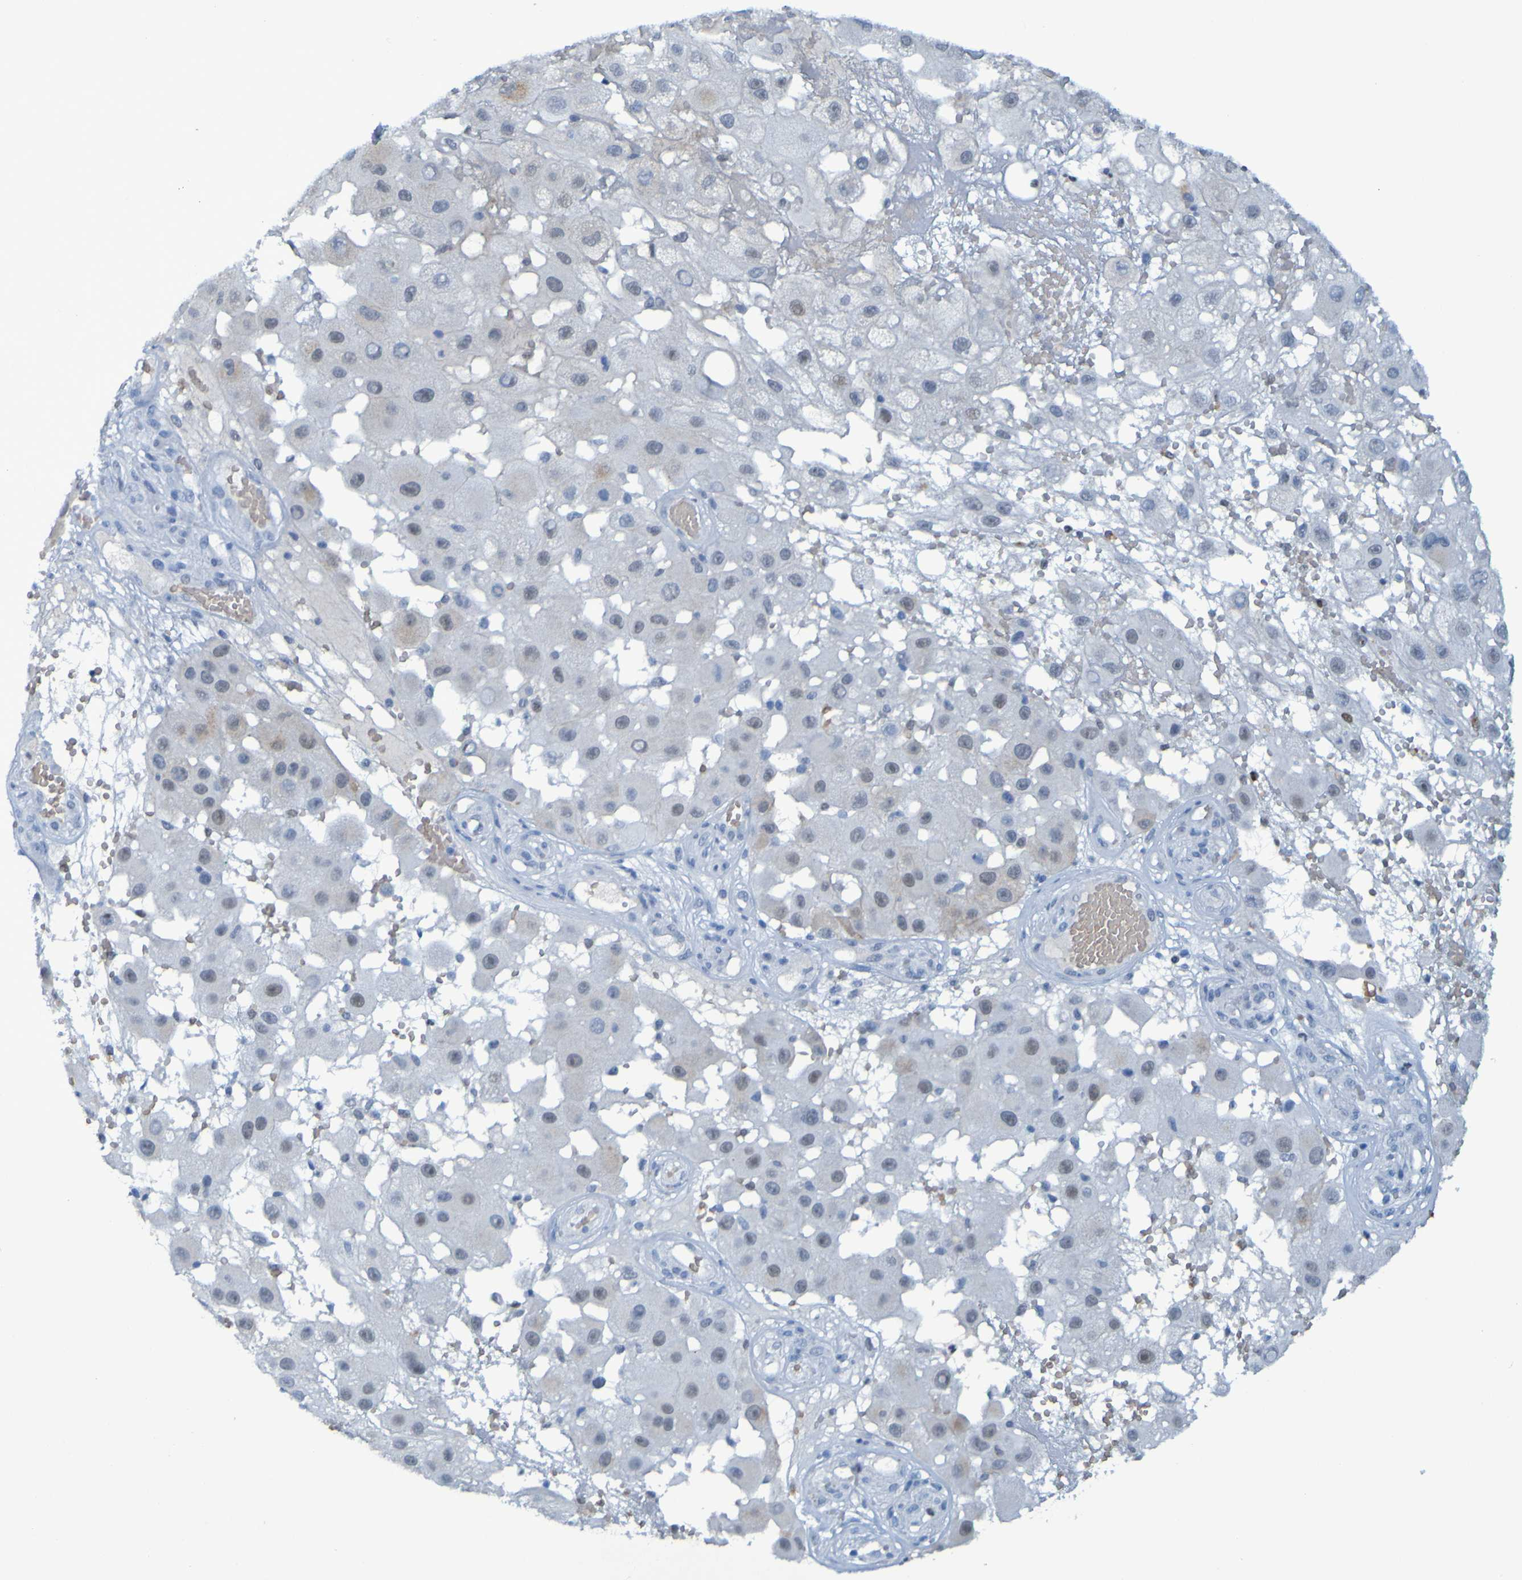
{"staining": {"intensity": "negative", "quantity": "none", "location": "none"}, "tissue": "melanoma", "cell_type": "Tumor cells", "image_type": "cancer", "snomed": [{"axis": "morphology", "description": "Malignant melanoma, NOS"}, {"axis": "topography", "description": "Skin"}], "caption": "Immunohistochemical staining of melanoma shows no significant positivity in tumor cells.", "gene": "USP36", "patient": {"sex": "female", "age": 81}}